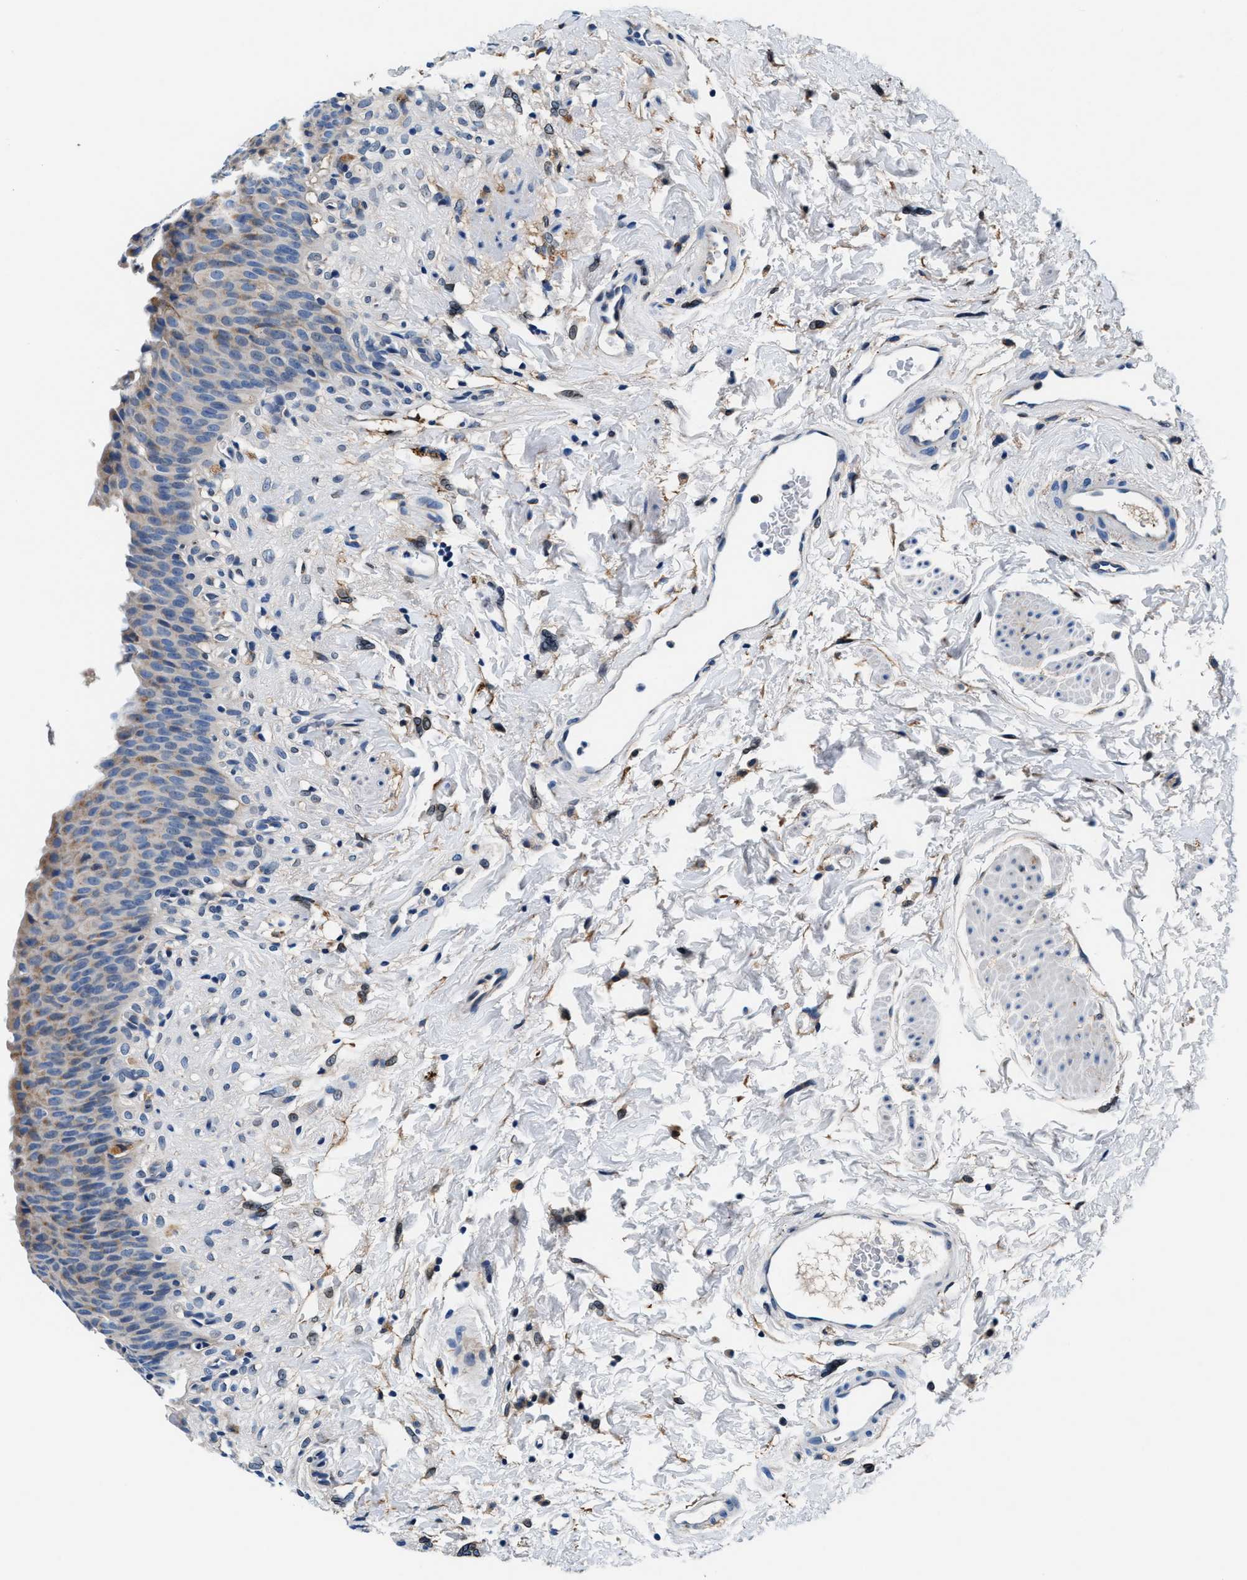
{"staining": {"intensity": "weak", "quantity": "<25%", "location": "cytoplasmic/membranous"}, "tissue": "urinary bladder", "cell_type": "Urothelial cells", "image_type": "normal", "snomed": [{"axis": "morphology", "description": "Normal tissue, NOS"}, {"axis": "topography", "description": "Urinary bladder"}], "caption": "DAB immunohistochemical staining of unremarkable human urinary bladder shows no significant staining in urothelial cells.", "gene": "SLFN11", "patient": {"sex": "female", "age": 79}}